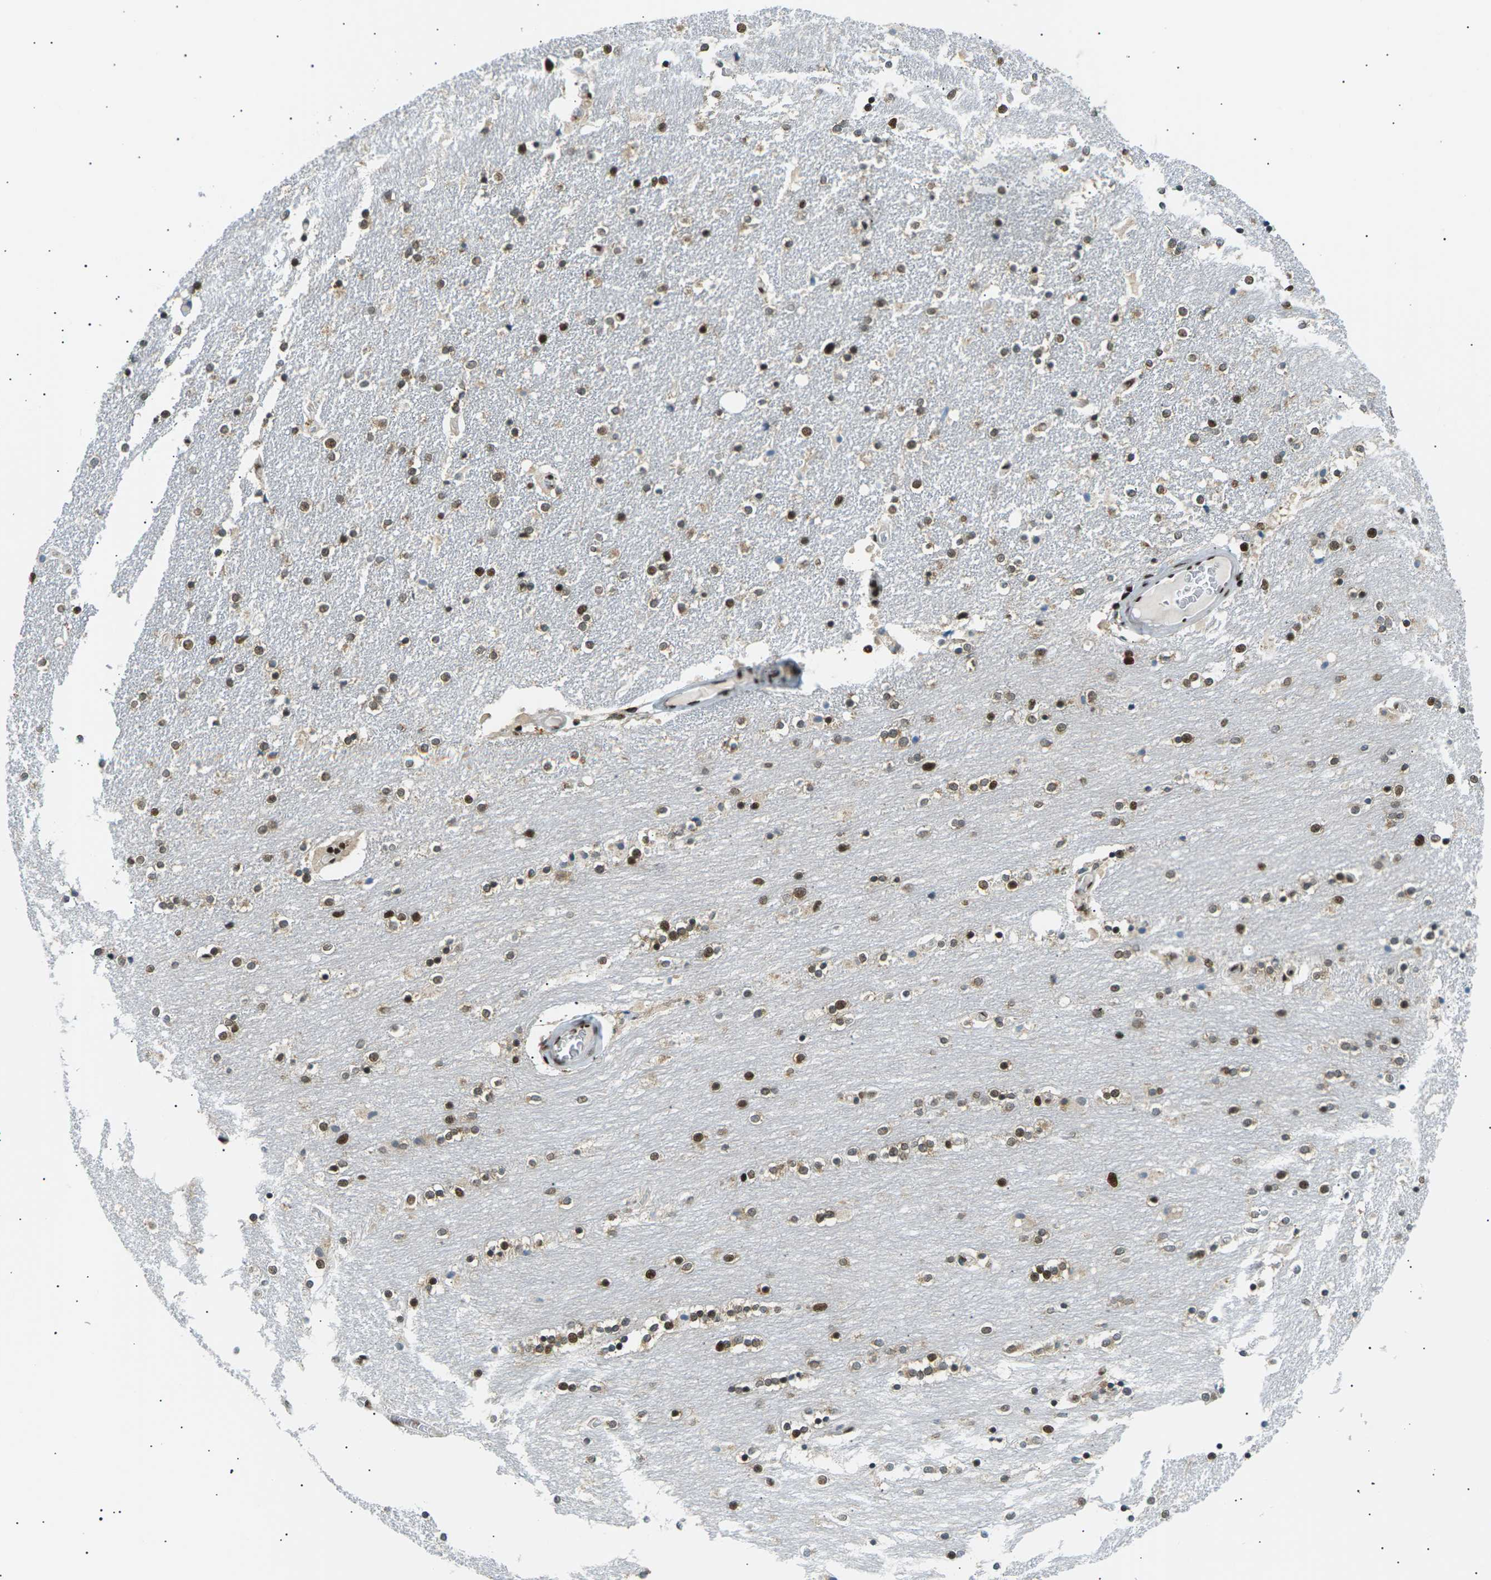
{"staining": {"intensity": "strong", "quantity": ">75%", "location": "nuclear"}, "tissue": "caudate", "cell_type": "Glial cells", "image_type": "normal", "snomed": [{"axis": "morphology", "description": "Normal tissue, NOS"}, {"axis": "topography", "description": "Lateral ventricle wall"}], "caption": "This micrograph demonstrates immunohistochemistry staining of normal human caudate, with high strong nuclear positivity in approximately >75% of glial cells.", "gene": "RPA2", "patient": {"sex": "female", "age": 54}}